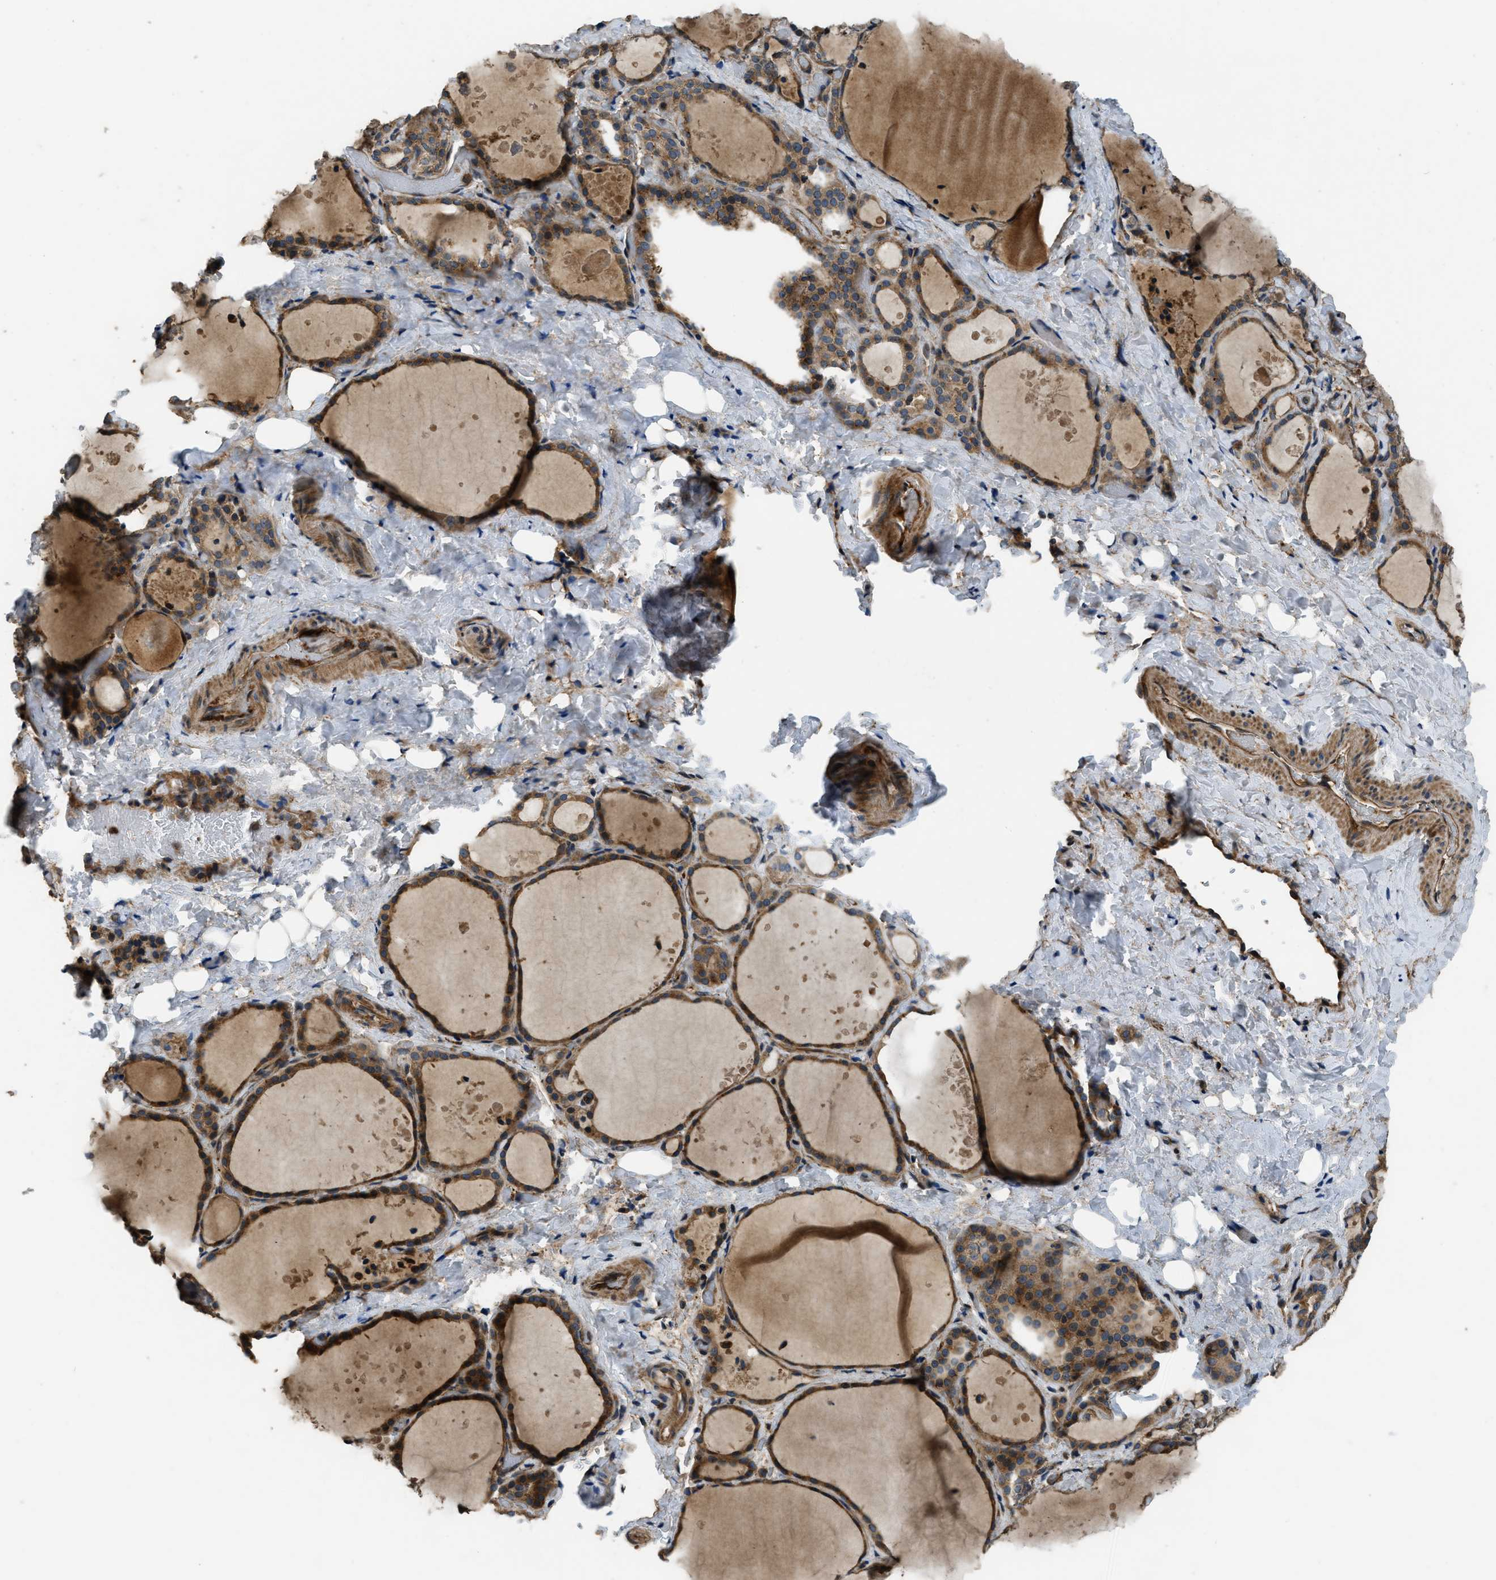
{"staining": {"intensity": "strong", "quantity": ">75%", "location": "cytoplasmic/membranous"}, "tissue": "thyroid gland", "cell_type": "Glandular cells", "image_type": "normal", "snomed": [{"axis": "morphology", "description": "Normal tissue, NOS"}, {"axis": "topography", "description": "Thyroid gland"}], "caption": "Brown immunohistochemical staining in benign human thyroid gland displays strong cytoplasmic/membranous expression in approximately >75% of glandular cells.", "gene": "GGH", "patient": {"sex": "female", "age": 44}}